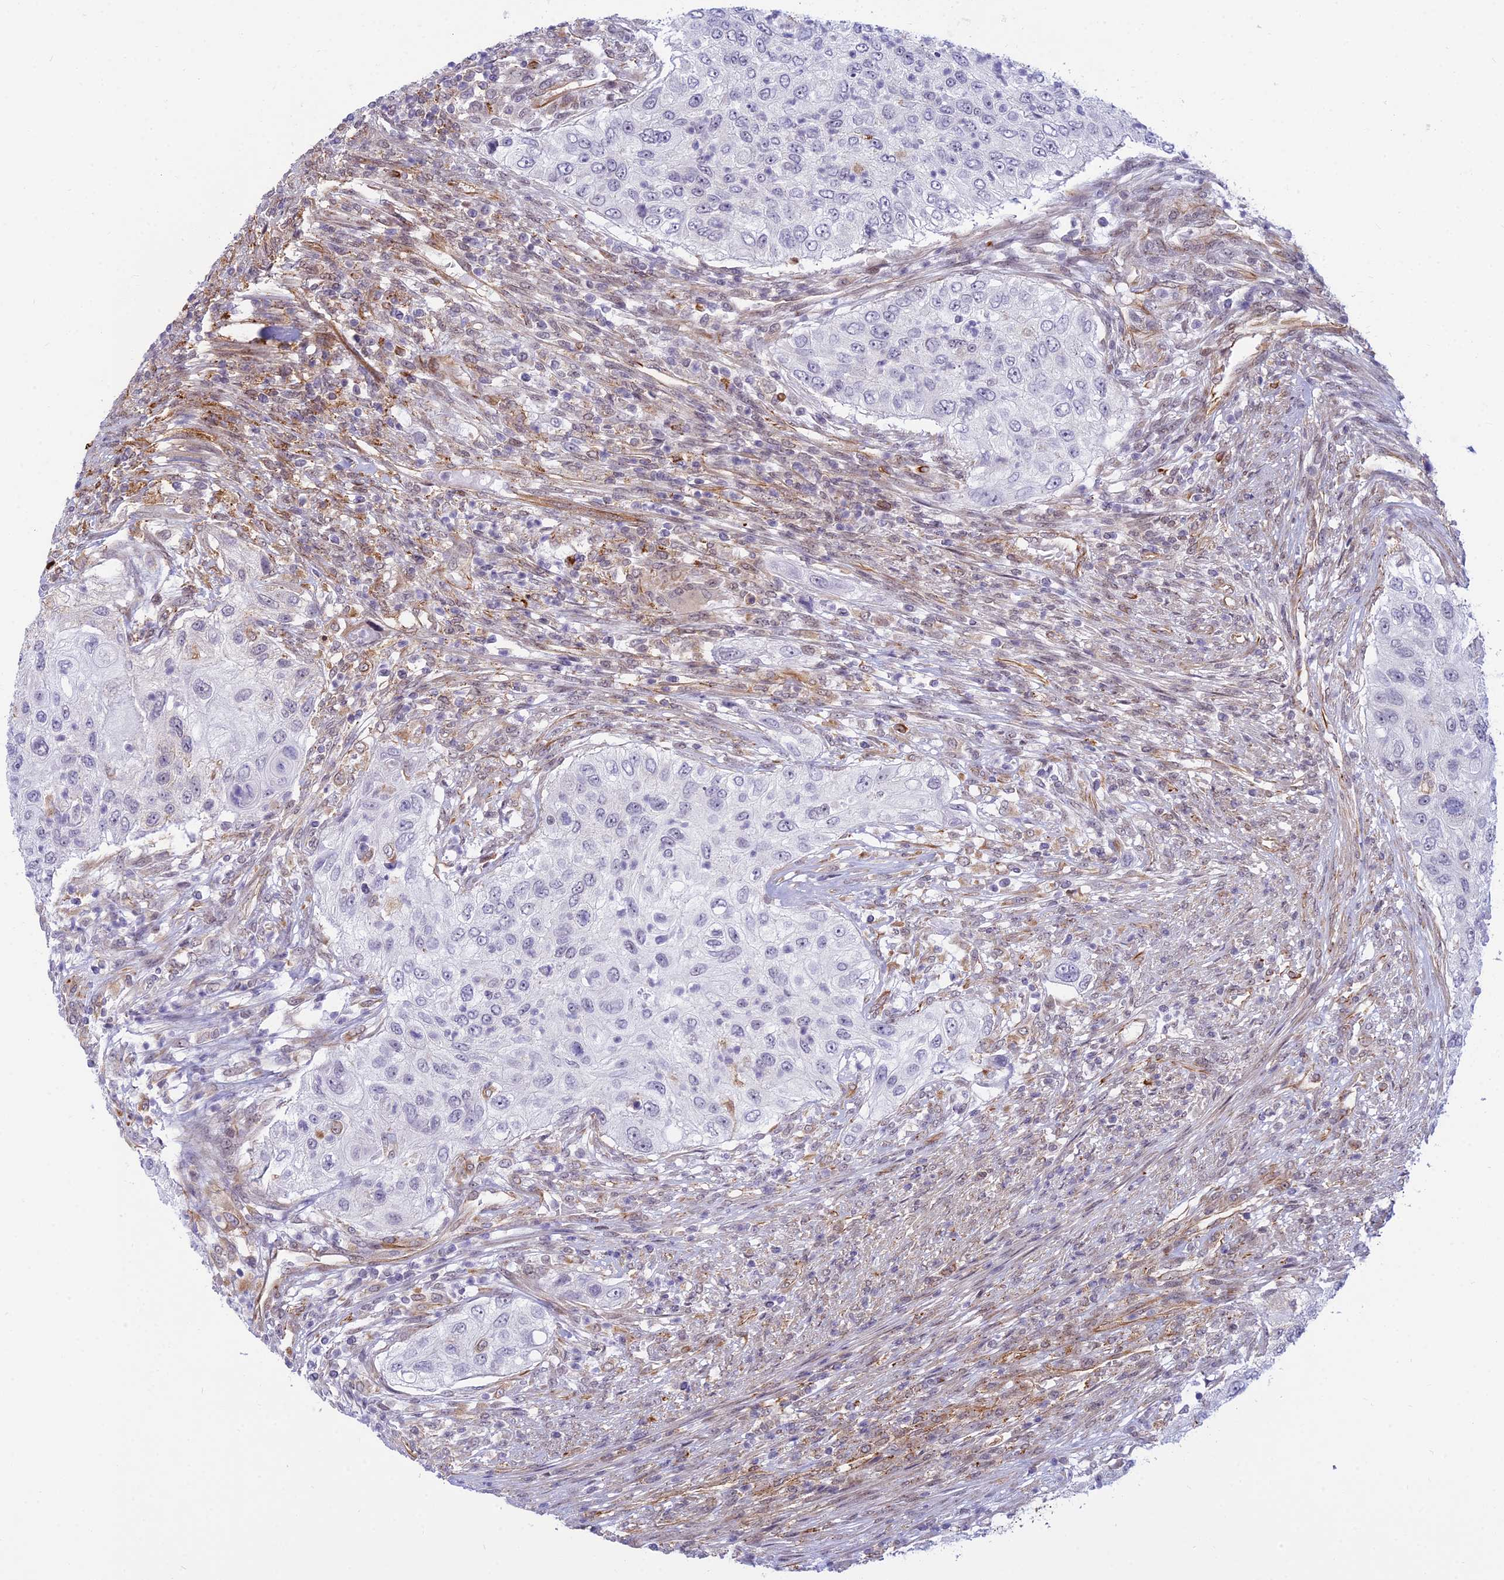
{"staining": {"intensity": "negative", "quantity": "none", "location": "none"}, "tissue": "urothelial cancer", "cell_type": "Tumor cells", "image_type": "cancer", "snomed": [{"axis": "morphology", "description": "Urothelial carcinoma, High grade"}, {"axis": "topography", "description": "Urinary bladder"}], "caption": "An immunohistochemistry (IHC) micrograph of high-grade urothelial carcinoma is shown. There is no staining in tumor cells of high-grade urothelial carcinoma.", "gene": "SAPCD2", "patient": {"sex": "female", "age": 60}}